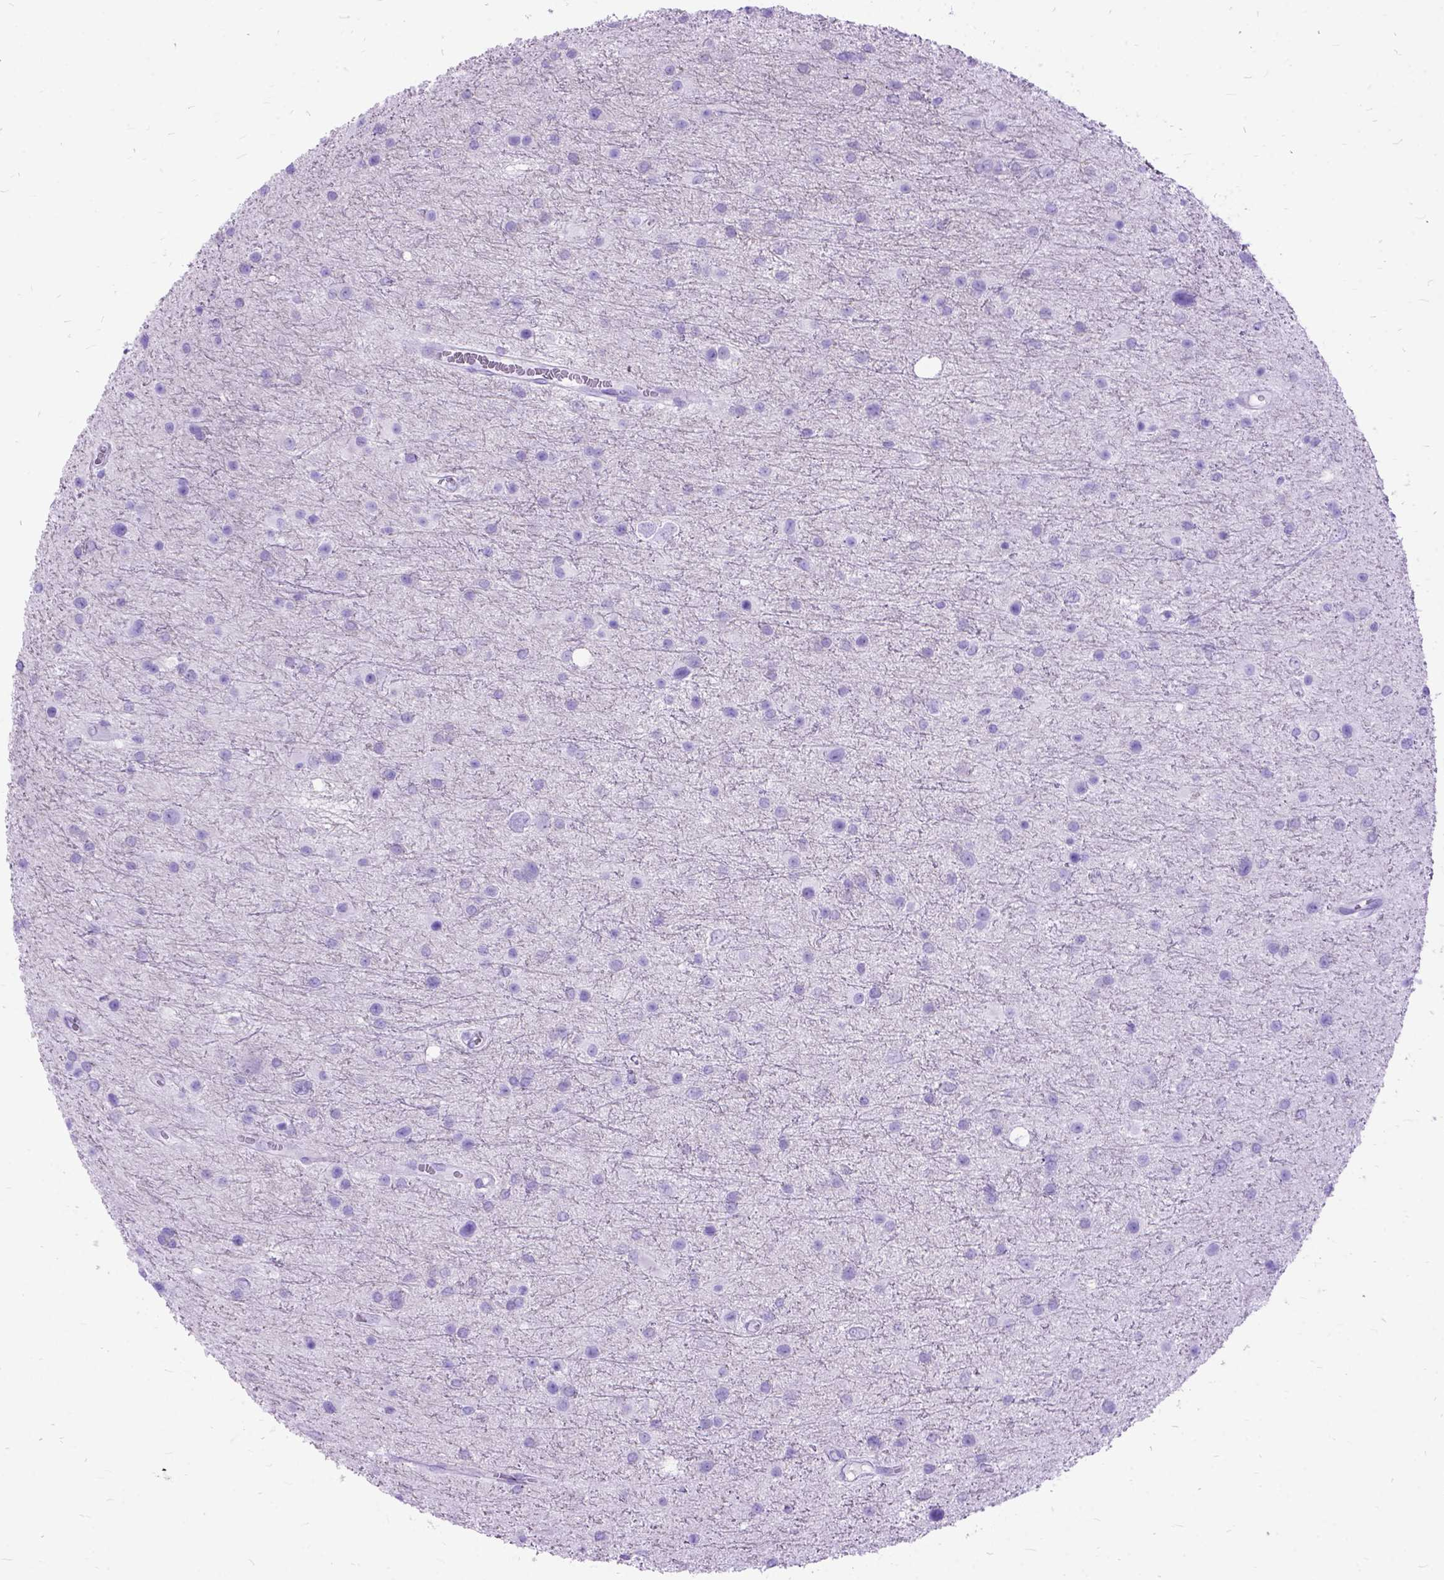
{"staining": {"intensity": "negative", "quantity": "none", "location": "none"}, "tissue": "glioma", "cell_type": "Tumor cells", "image_type": "cancer", "snomed": [{"axis": "morphology", "description": "Glioma, malignant, Low grade"}, {"axis": "topography", "description": "Brain"}], "caption": "Human glioma stained for a protein using IHC displays no positivity in tumor cells.", "gene": "DNAH2", "patient": {"sex": "female", "age": 32}}